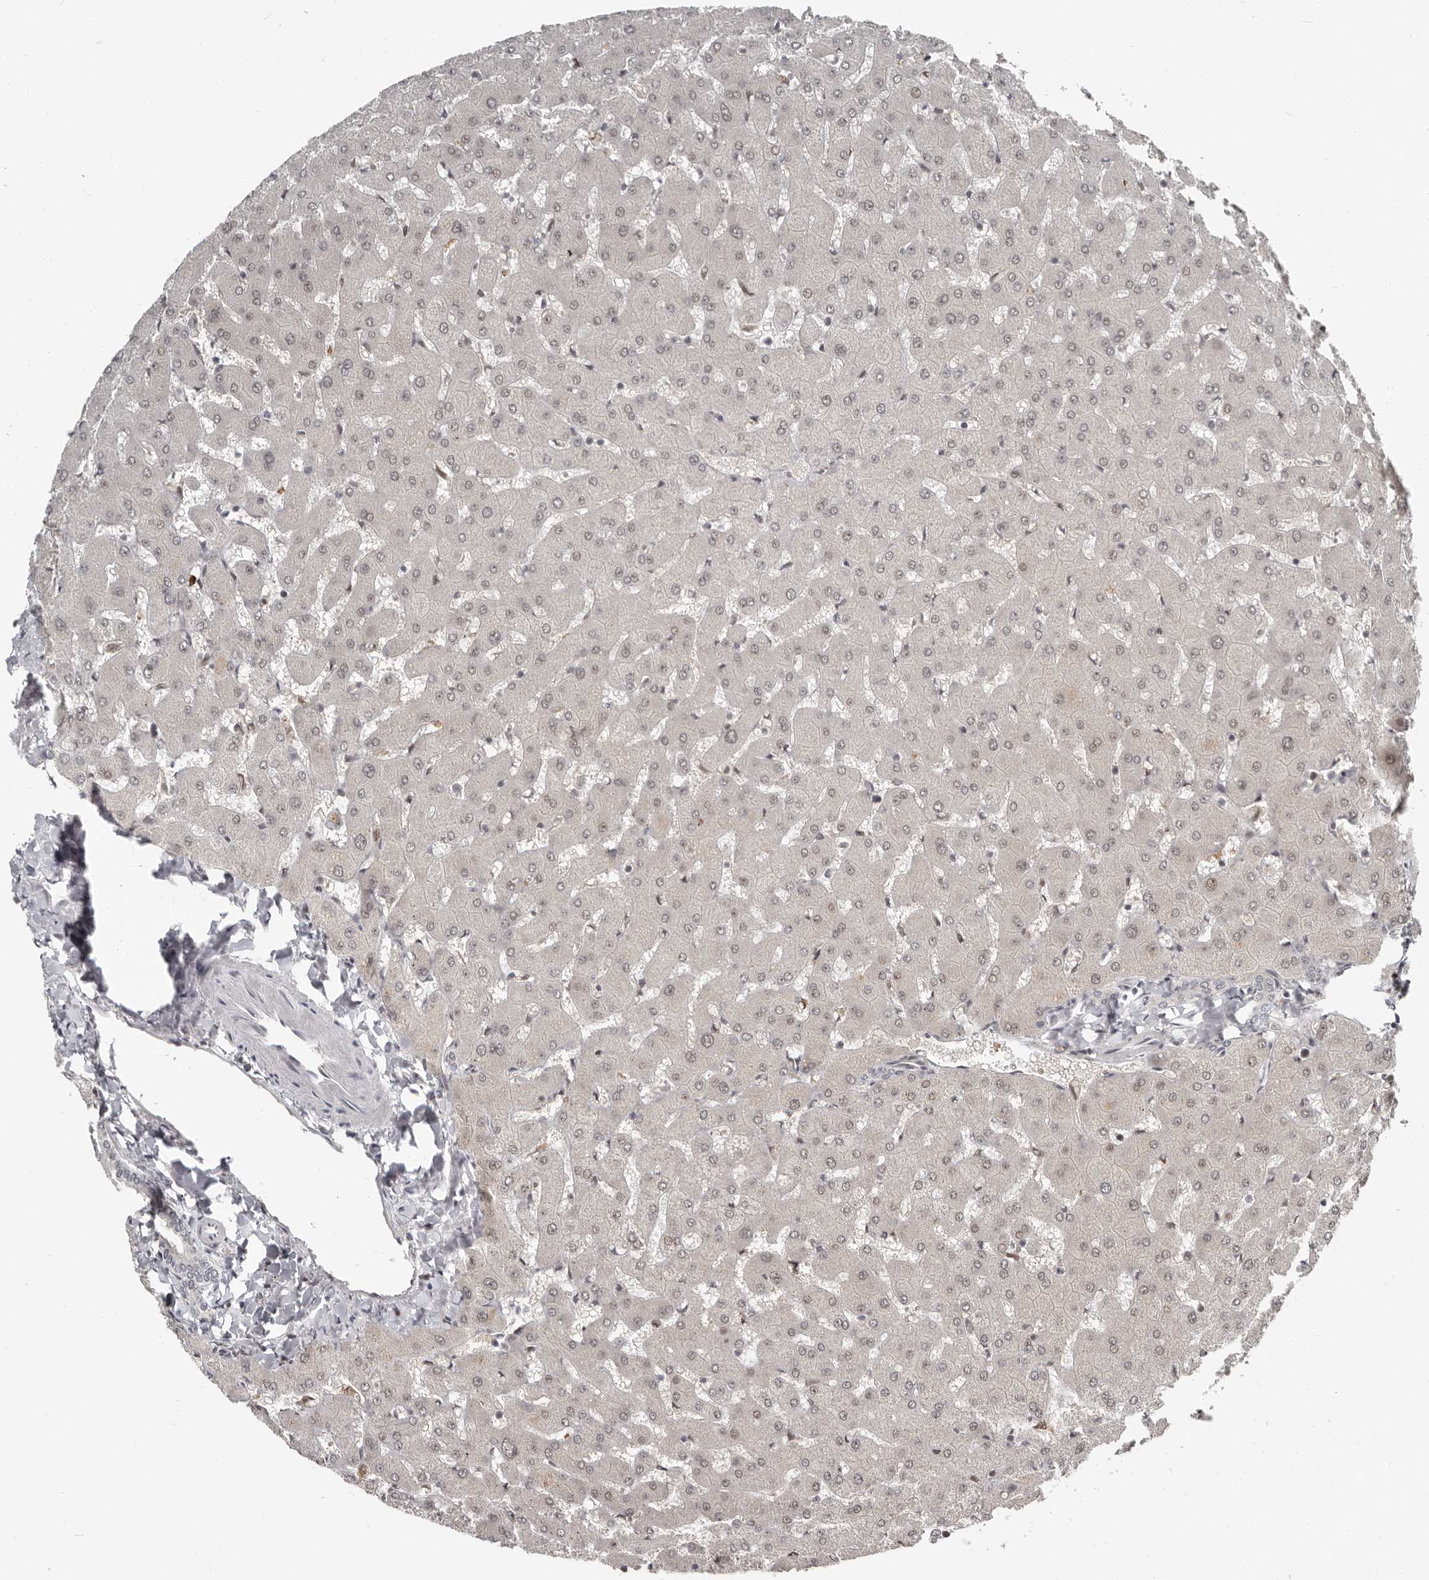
{"staining": {"intensity": "negative", "quantity": "none", "location": "none"}, "tissue": "liver", "cell_type": "Cholangiocytes", "image_type": "normal", "snomed": [{"axis": "morphology", "description": "Normal tissue, NOS"}, {"axis": "topography", "description": "Liver"}], "caption": "IHC image of unremarkable human liver stained for a protein (brown), which shows no positivity in cholangiocytes.", "gene": "APOL6", "patient": {"sex": "female", "age": 63}}